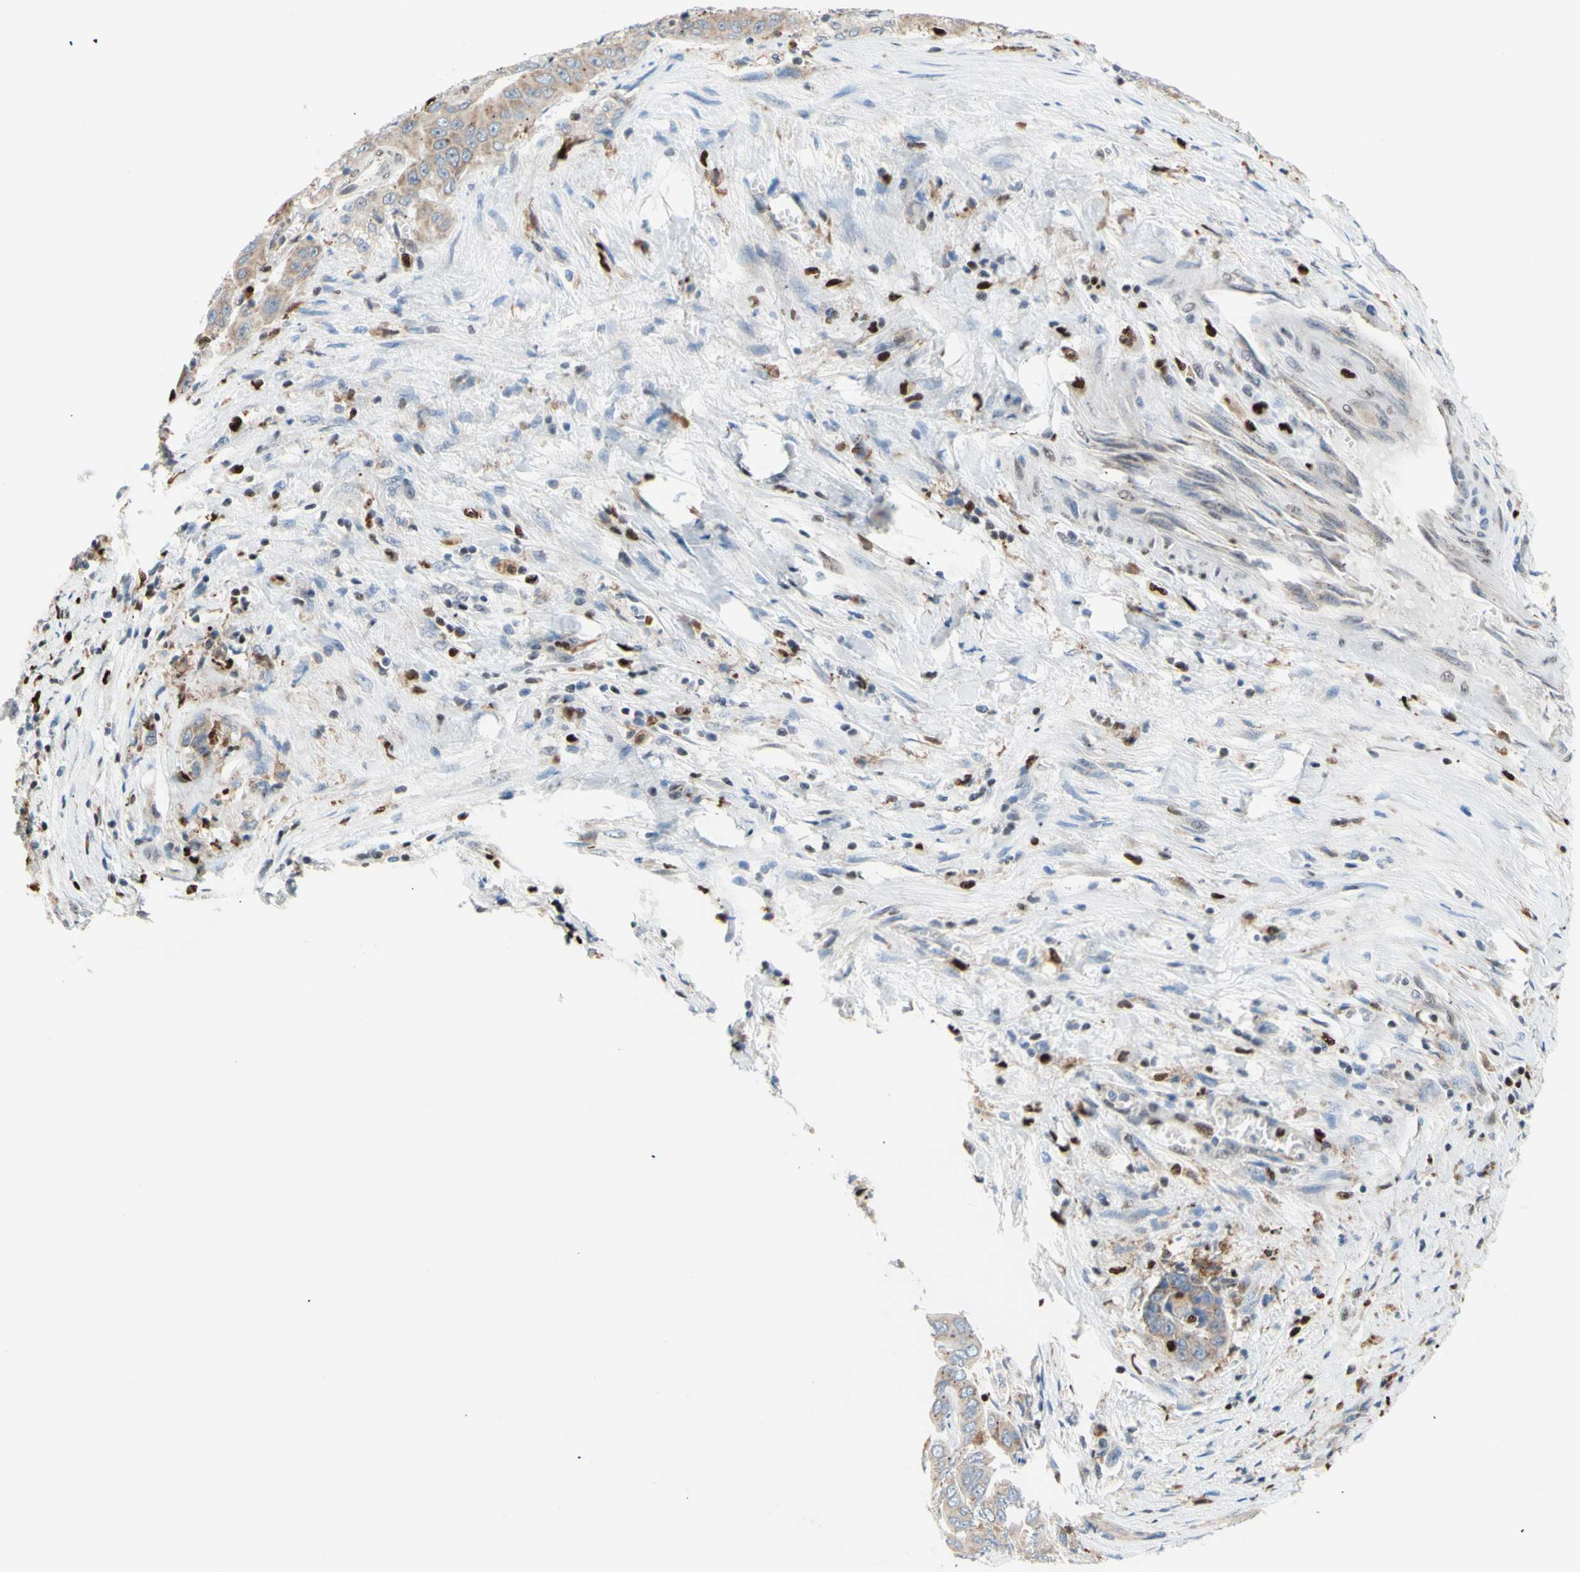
{"staining": {"intensity": "weak", "quantity": ">75%", "location": "cytoplasmic/membranous"}, "tissue": "liver cancer", "cell_type": "Tumor cells", "image_type": "cancer", "snomed": [{"axis": "morphology", "description": "Cholangiocarcinoma"}, {"axis": "topography", "description": "Liver"}], "caption": "Liver cholangiocarcinoma was stained to show a protein in brown. There is low levels of weak cytoplasmic/membranous staining in about >75% of tumor cells.", "gene": "EED", "patient": {"sex": "female", "age": 52}}